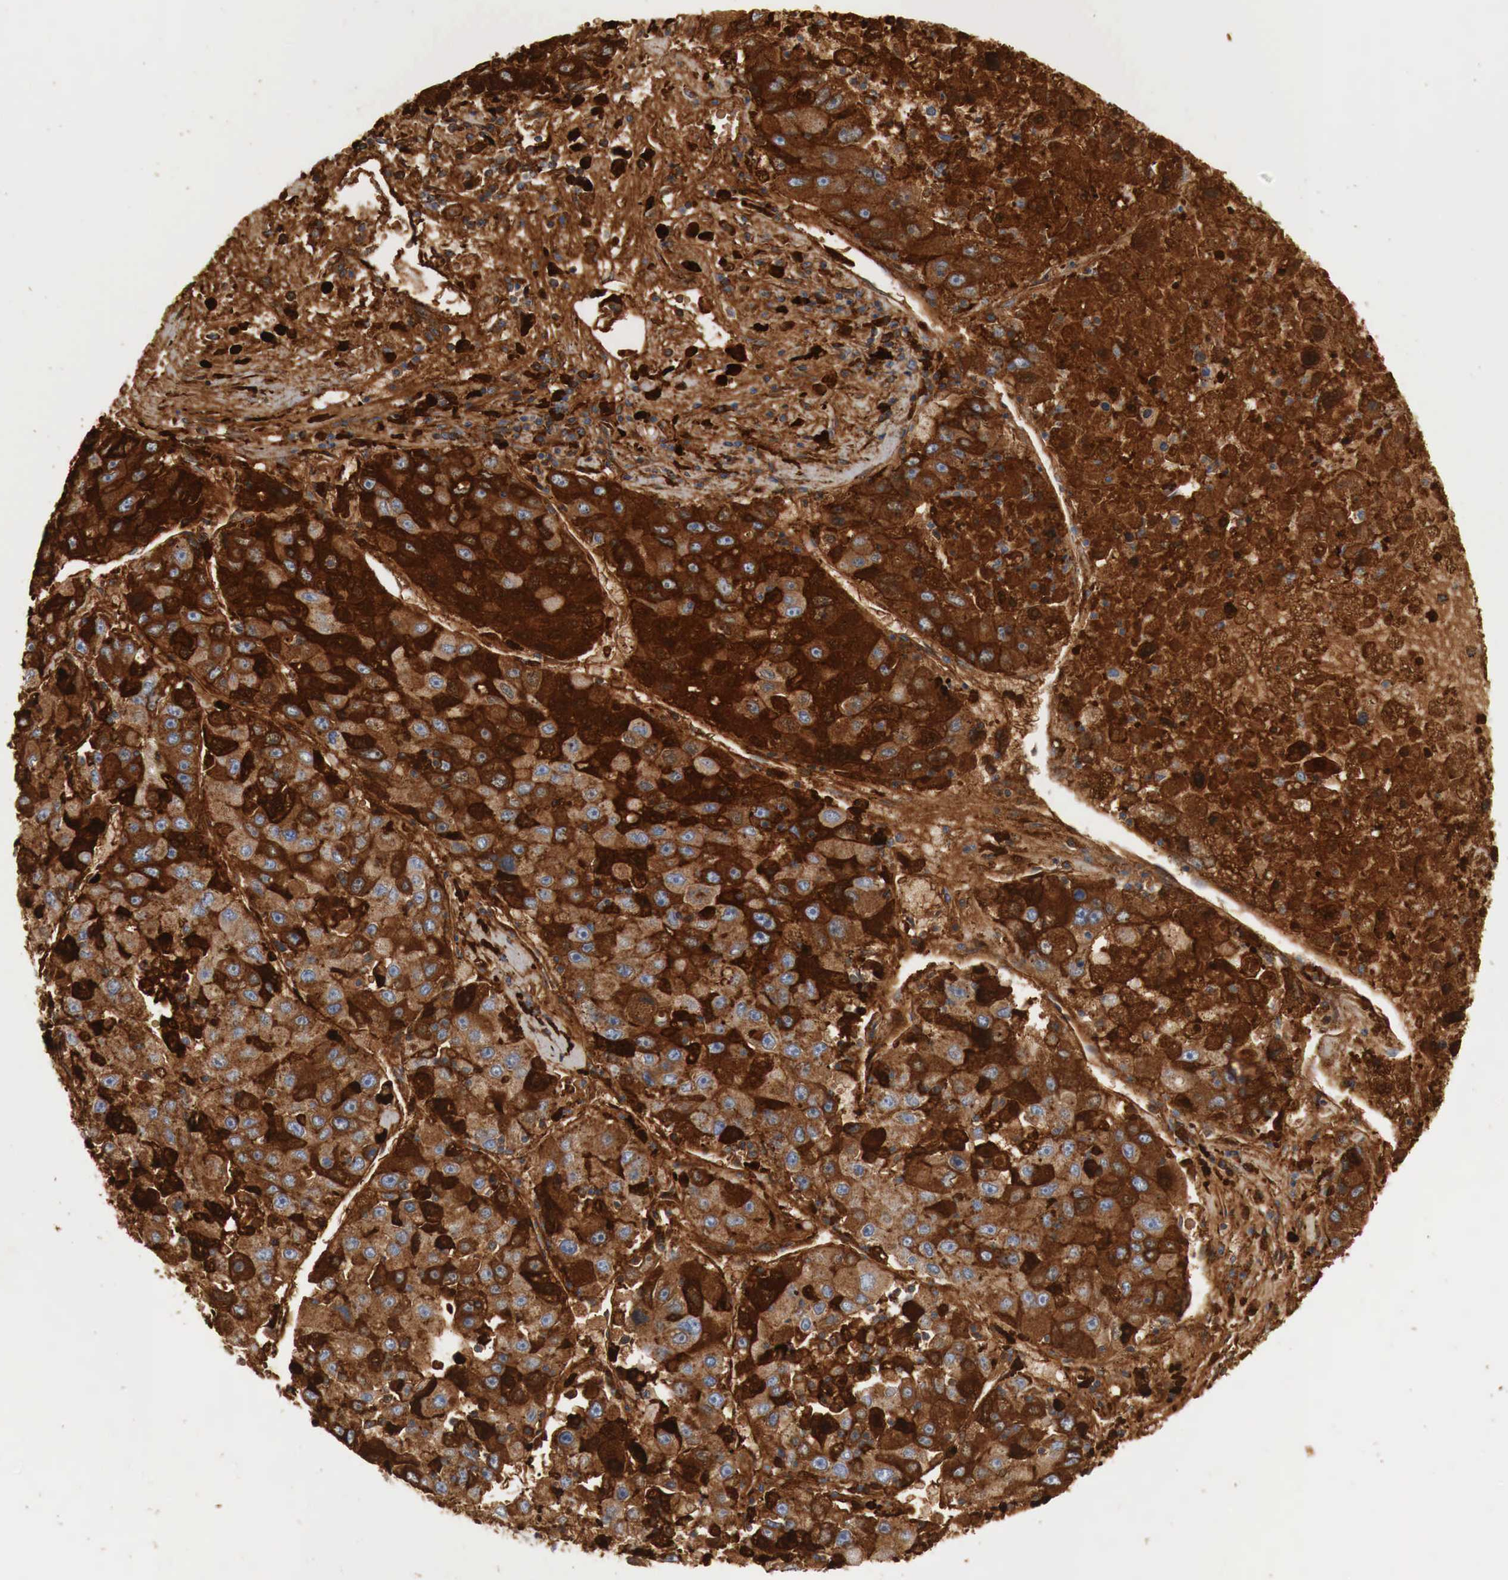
{"staining": {"intensity": "strong", "quantity": ">75%", "location": "cytoplasmic/membranous"}, "tissue": "liver cancer", "cell_type": "Tumor cells", "image_type": "cancer", "snomed": [{"axis": "morphology", "description": "Carcinoma, Hepatocellular, NOS"}, {"axis": "topography", "description": "Liver"}], "caption": "Liver cancer (hepatocellular carcinoma) was stained to show a protein in brown. There is high levels of strong cytoplasmic/membranous staining in about >75% of tumor cells.", "gene": "IGLC3", "patient": {"sex": "male", "age": 49}}